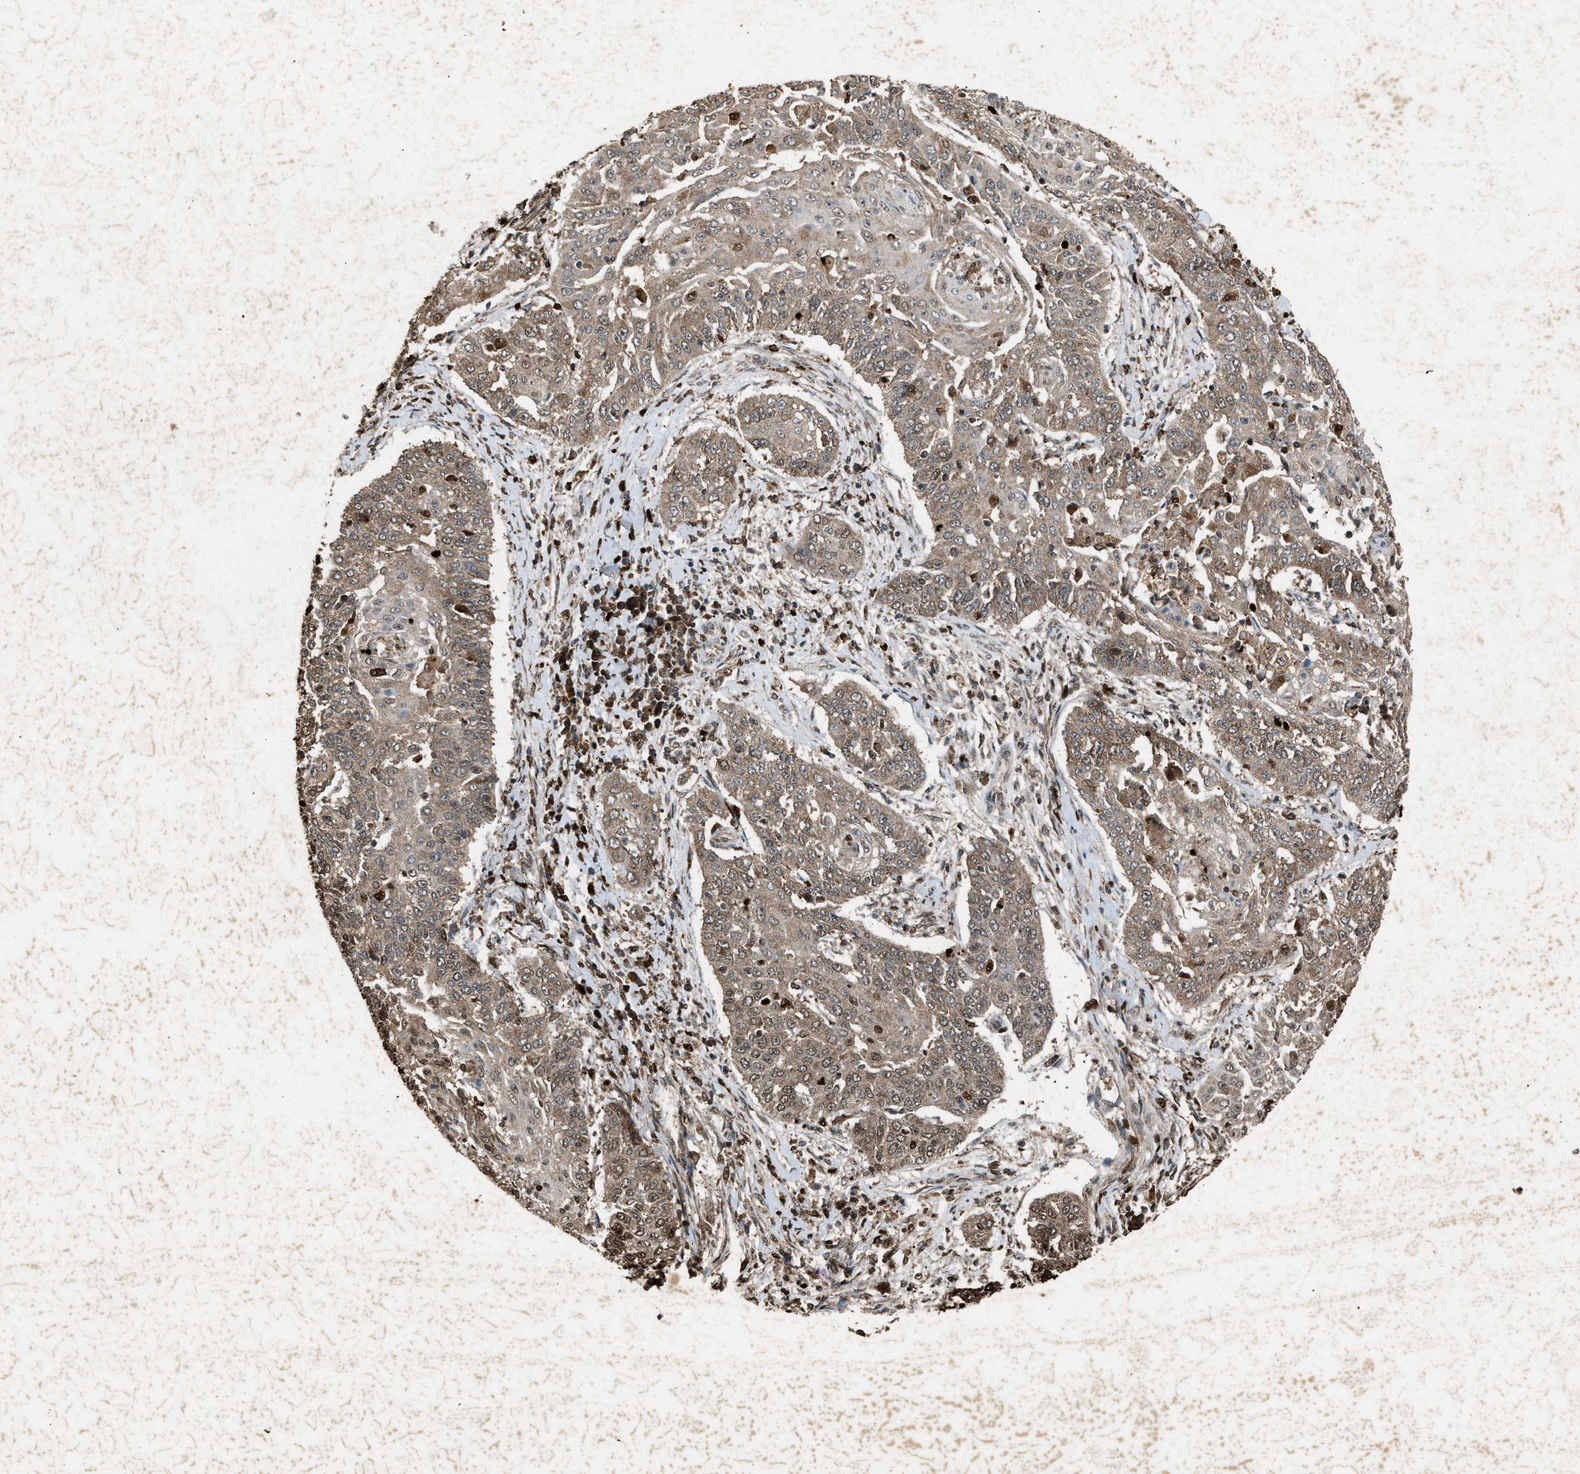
{"staining": {"intensity": "moderate", "quantity": ">75%", "location": "cytoplasmic/membranous"}, "tissue": "cervical cancer", "cell_type": "Tumor cells", "image_type": "cancer", "snomed": [{"axis": "morphology", "description": "Squamous cell carcinoma, NOS"}, {"axis": "topography", "description": "Cervix"}], "caption": "IHC histopathology image of neoplastic tissue: human cervical cancer stained using IHC shows medium levels of moderate protein expression localized specifically in the cytoplasmic/membranous of tumor cells, appearing as a cytoplasmic/membranous brown color.", "gene": "PSMD1", "patient": {"sex": "female", "age": 33}}